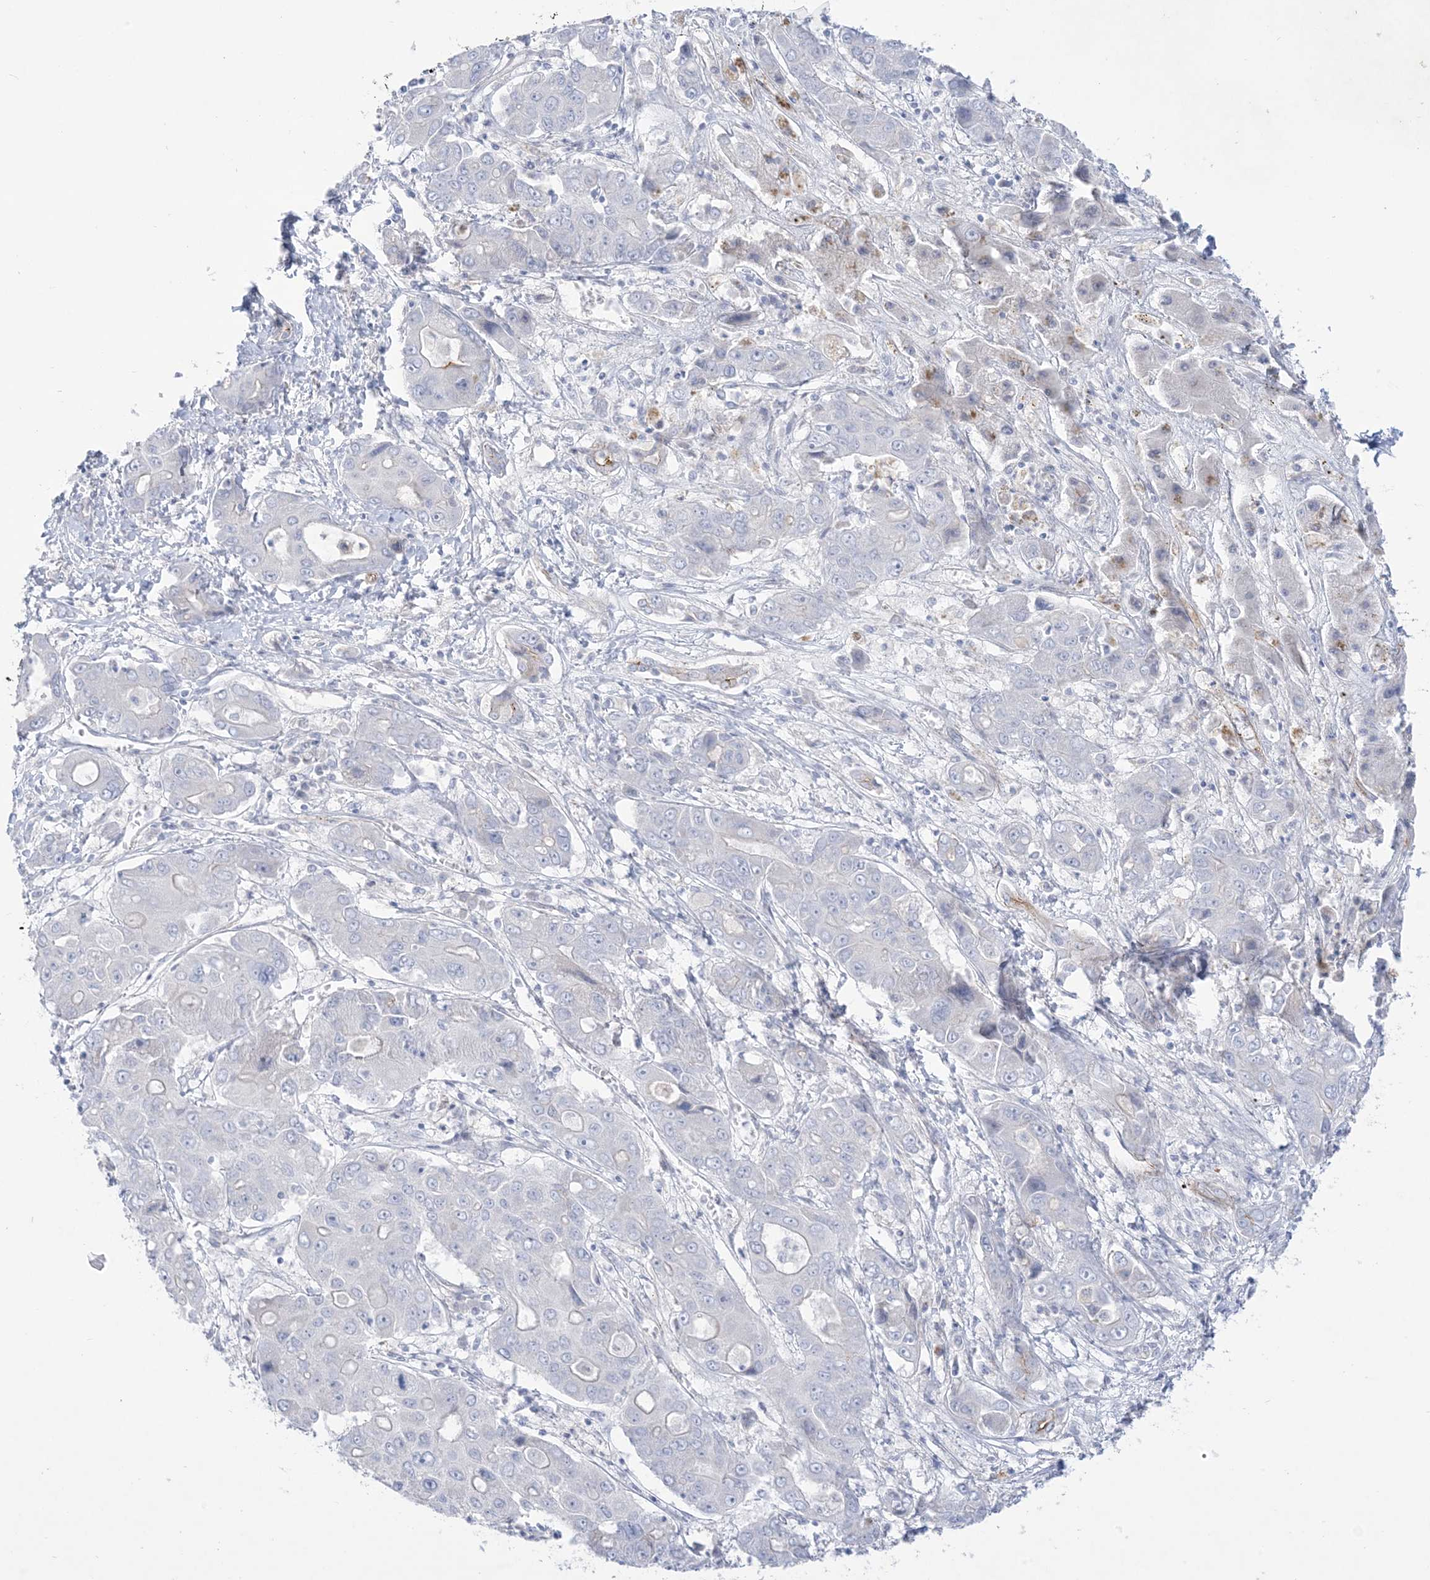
{"staining": {"intensity": "negative", "quantity": "none", "location": "none"}, "tissue": "liver cancer", "cell_type": "Tumor cells", "image_type": "cancer", "snomed": [{"axis": "morphology", "description": "Cholangiocarcinoma"}, {"axis": "topography", "description": "Liver"}], "caption": "Micrograph shows no significant protein positivity in tumor cells of liver cholangiocarcinoma.", "gene": "B3GNT7", "patient": {"sex": "male", "age": 67}}